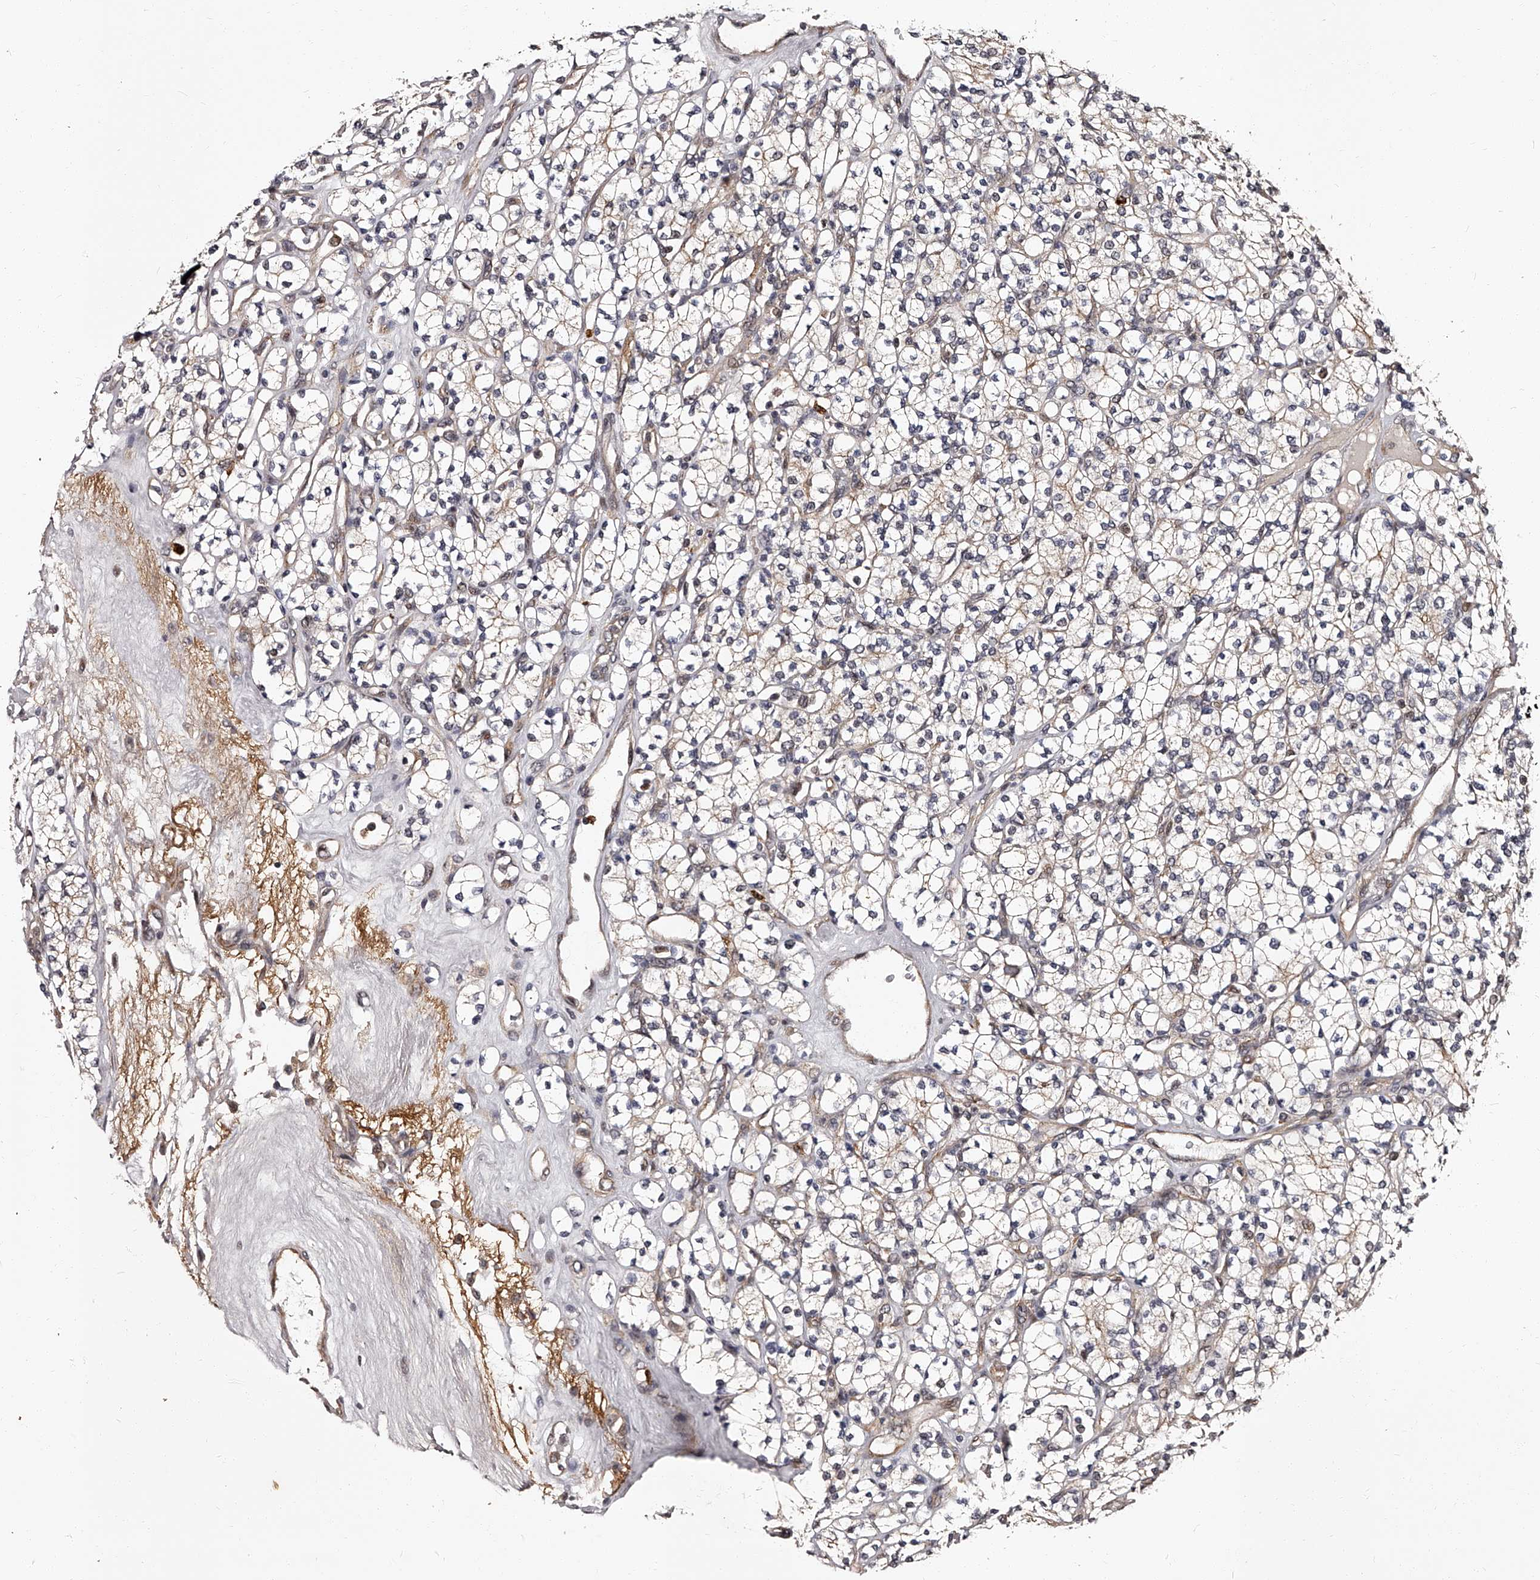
{"staining": {"intensity": "weak", "quantity": "25%-75%", "location": "cytoplasmic/membranous"}, "tissue": "renal cancer", "cell_type": "Tumor cells", "image_type": "cancer", "snomed": [{"axis": "morphology", "description": "Adenocarcinoma, NOS"}, {"axis": "topography", "description": "Kidney"}], "caption": "Weak cytoplasmic/membranous protein positivity is present in approximately 25%-75% of tumor cells in adenocarcinoma (renal).", "gene": "RSC1A1", "patient": {"sex": "male", "age": 77}}